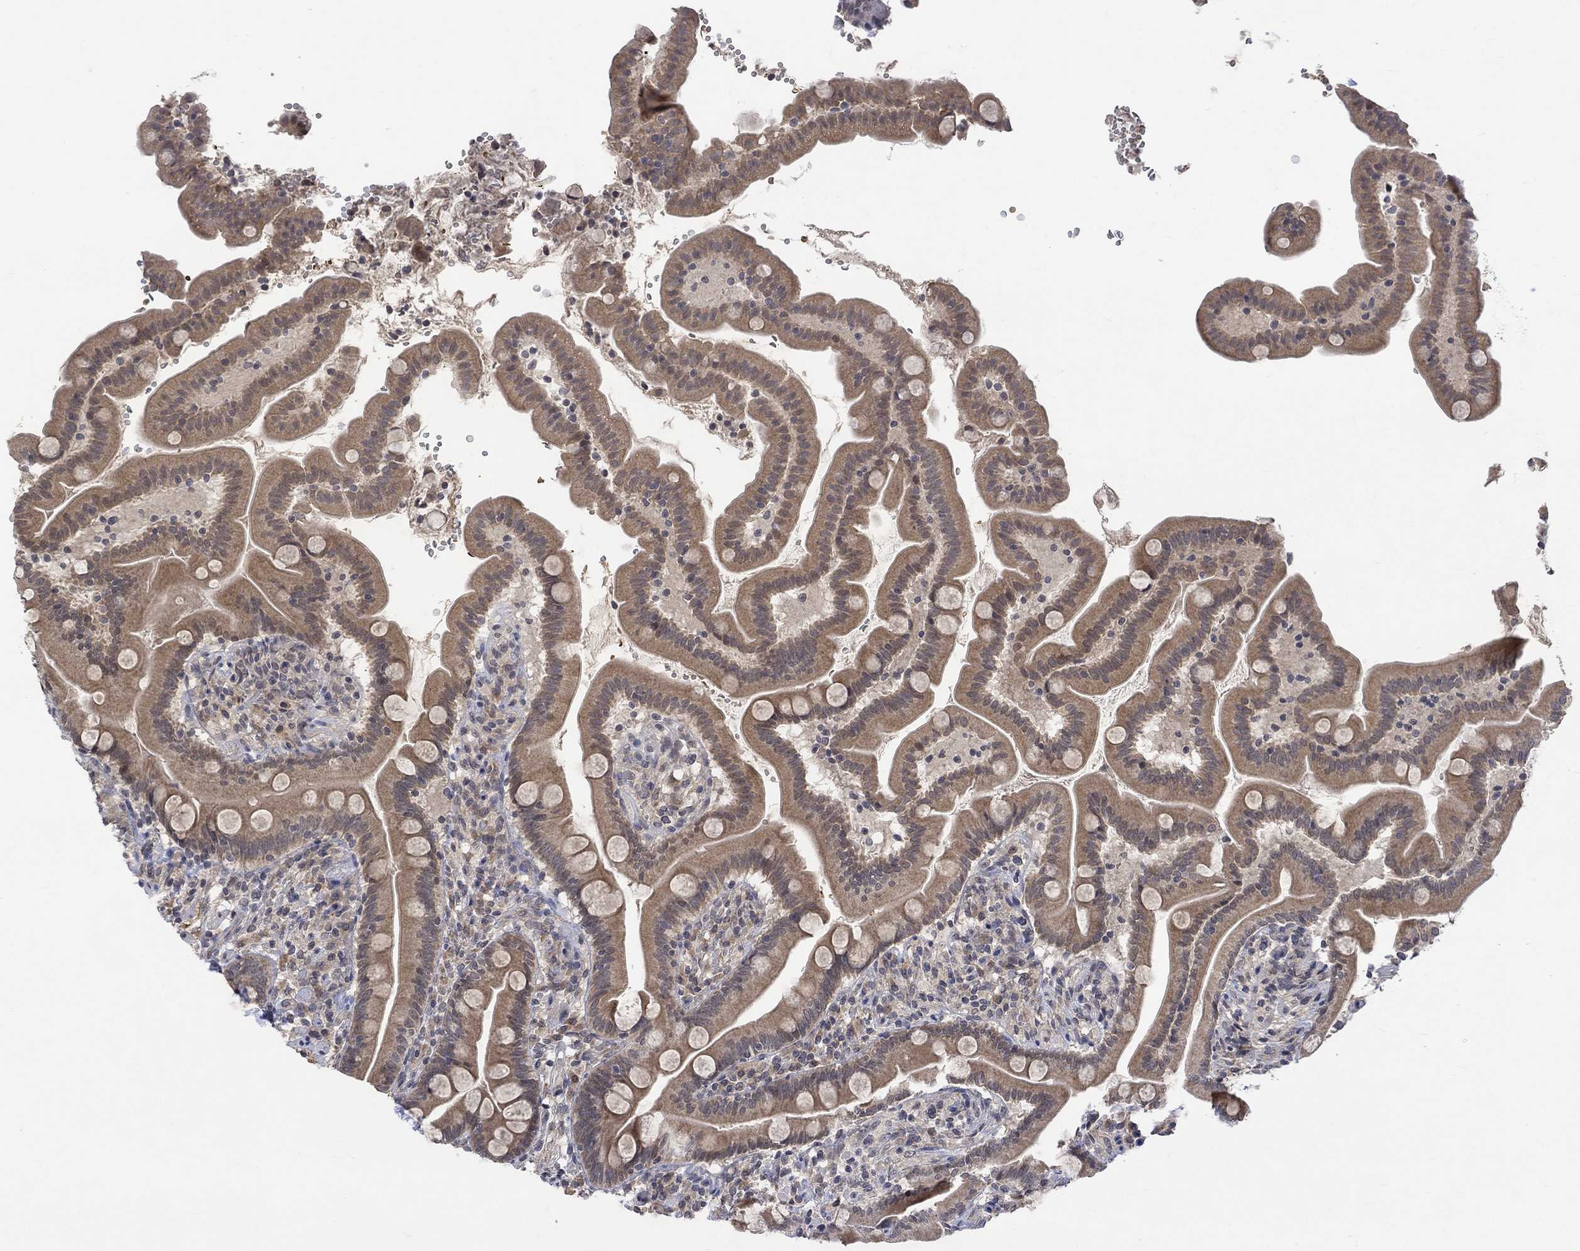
{"staining": {"intensity": "moderate", "quantity": ">75%", "location": "cytoplasmic/membranous"}, "tissue": "small intestine", "cell_type": "Glandular cells", "image_type": "normal", "snomed": [{"axis": "morphology", "description": "Normal tissue, NOS"}, {"axis": "topography", "description": "Small intestine"}], "caption": "Immunohistochemistry (IHC) (DAB (3,3'-diaminobenzidine)) staining of unremarkable small intestine demonstrates moderate cytoplasmic/membranous protein positivity in about >75% of glandular cells. The staining was performed using DAB, with brown indicating positive protein expression. Nuclei are stained blue with hematoxylin.", "gene": "GRIN2D", "patient": {"sex": "female", "age": 44}}